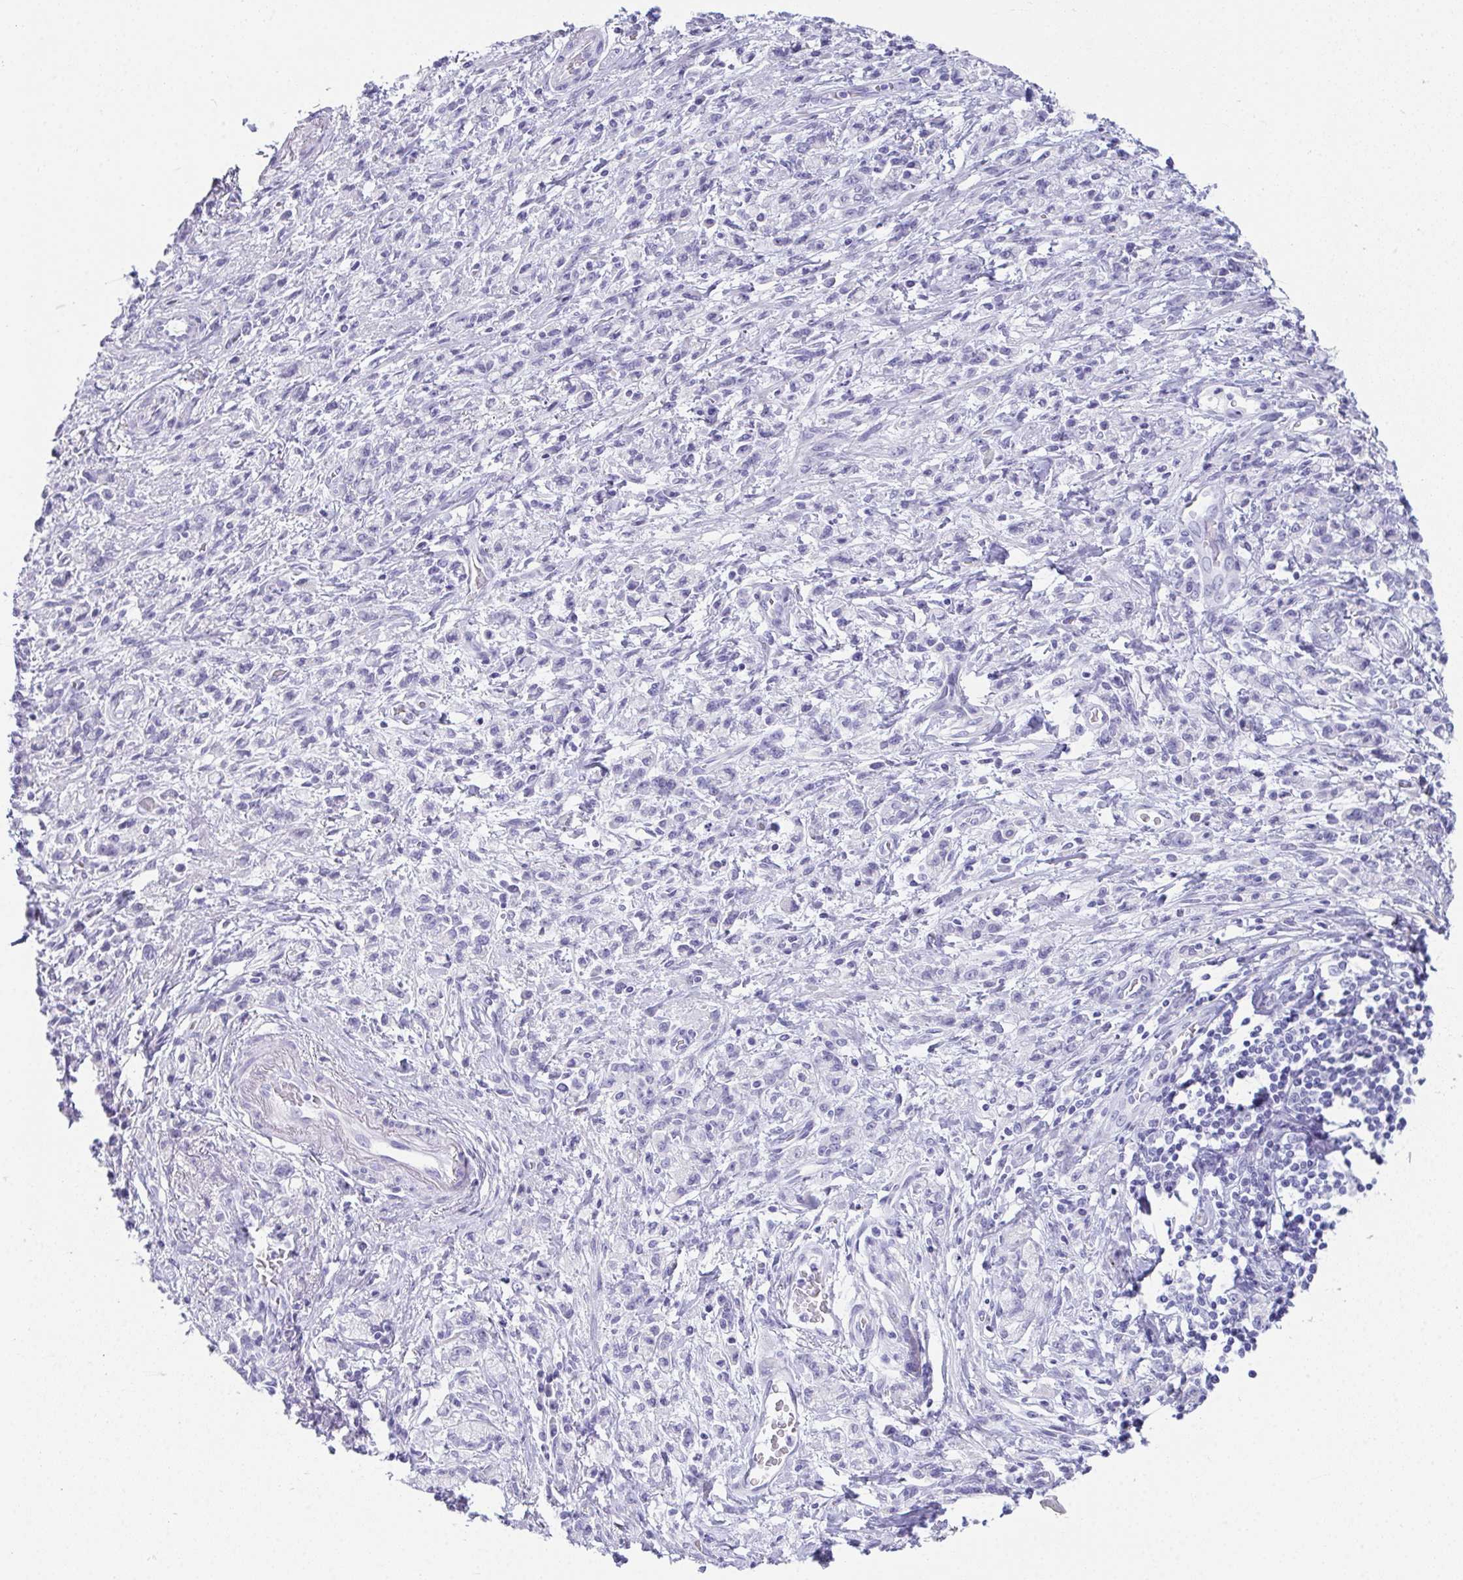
{"staining": {"intensity": "negative", "quantity": "none", "location": "none"}, "tissue": "stomach cancer", "cell_type": "Tumor cells", "image_type": "cancer", "snomed": [{"axis": "morphology", "description": "Adenocarcinoma, NOS"}, {"axis": "topography", "description": "Stomach"}], "caption": "Stomach adenocarcinoma was stained to show a protein in brown. There is no significant expression in tumor cells.", "gene": "TEX19", "patient": {"sex": "male", "age": 77}}